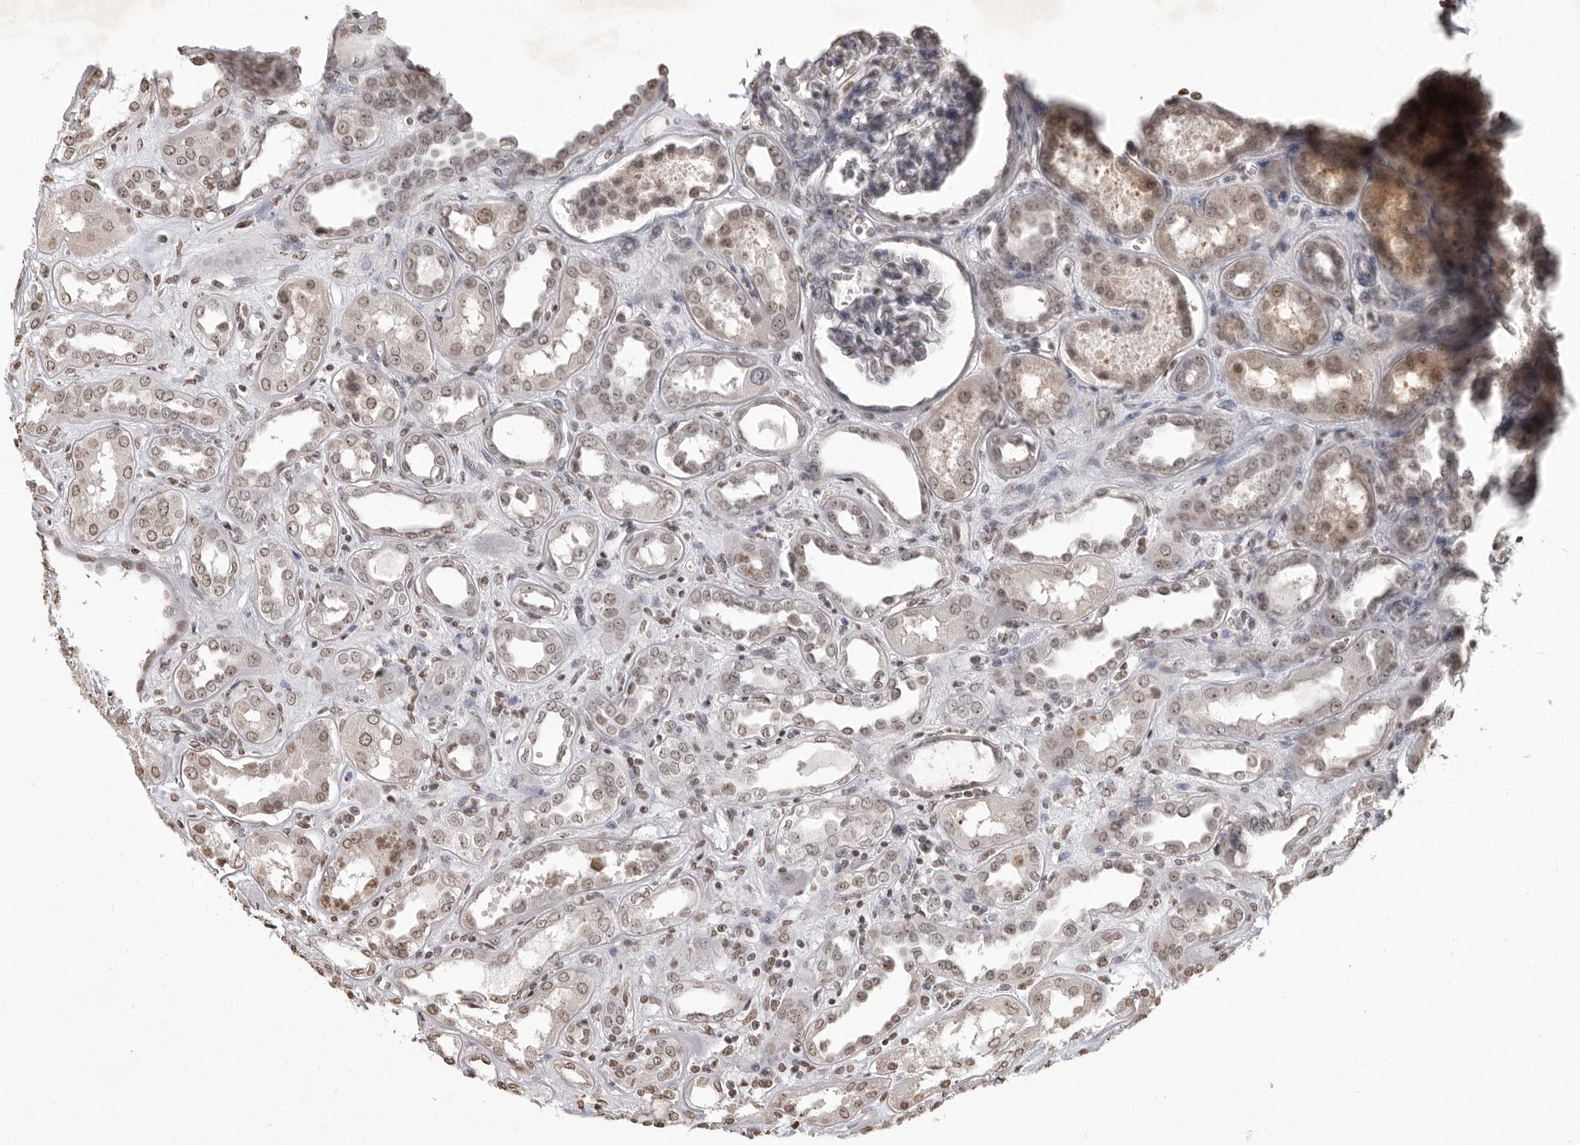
{"staining": {"intensity": "negative", "quantity": "none", "location": "none"}, "tissue": "kidney", "cell_type": "Cells in glomeruli", "image_type": "normal", "snomed": [{"axis": "morphology", "description": "Normal tissue, NOS"}, {"axis": "topography", "description": "Kidney"}], "caption": "This is a micrograph of immunohistochemistry (IHC) staining of unremarkable kidney, which shows no staining in cells in glomeruli. (Stains: DAB immunohistochemistry with hematoxylin counter stain, Microscopy: brightfield microscopy at high magnification).", "gene": "WDR45", "patient": {"sex": "male", "age": 59}}